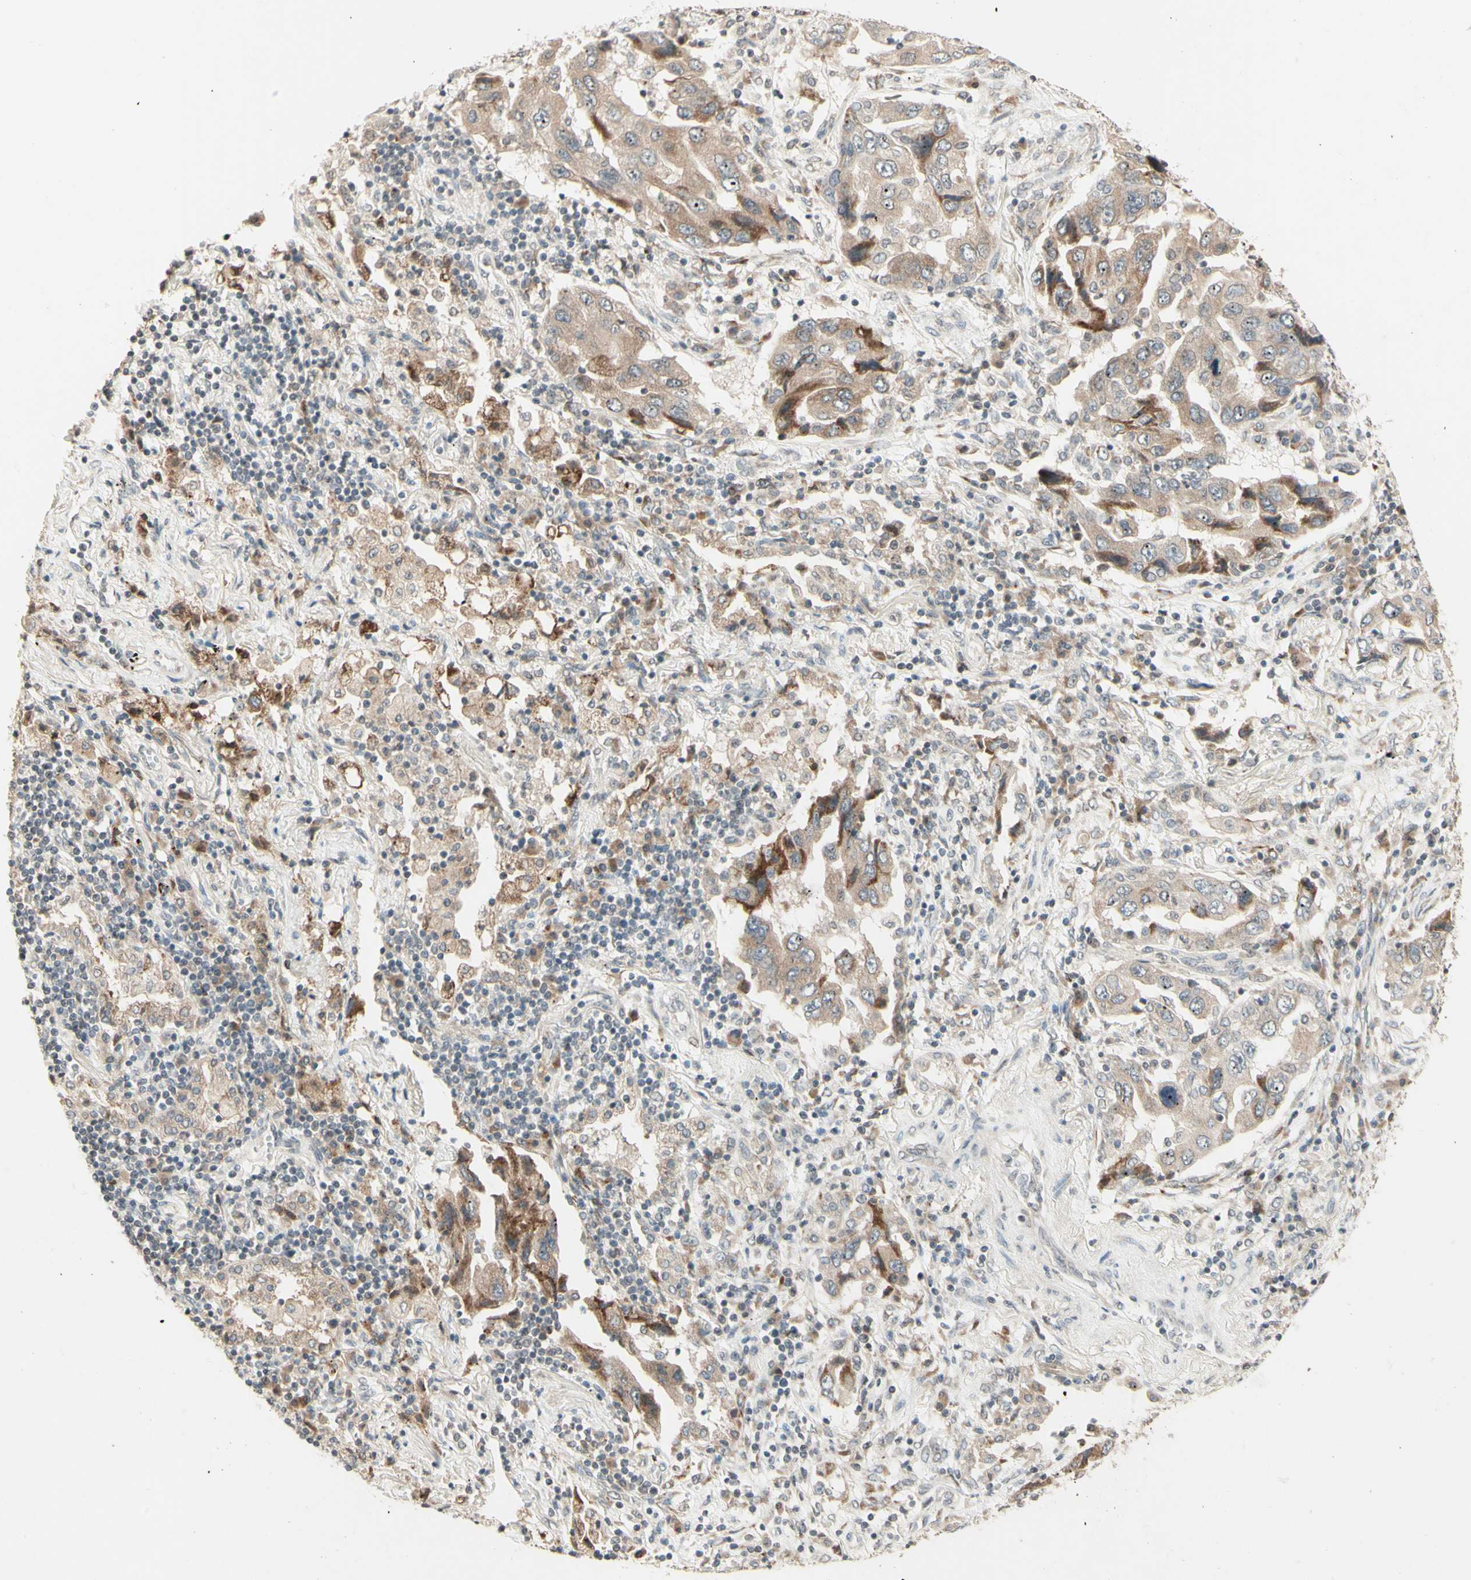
{"staining": {"intensity": "moderate", "quantity": "<25%", "location": "cytoplasmic/membranous"}, "tissue": "lung cancer", "cell_type": "Tumor cells", "image_type": "cancer", "snomed": [{"axis": "morphology", "description": "Adenocarcinoma, NOS"}, {"axis": "topography", "description": "Lung"}], "caption": "Lung cancer (adenocarcinoma) stained with DAB (3,3'-diaminobenzidine) IHC shows low levels of moderate cytoplasmic/membranous staining in approximately <25% of tumor cells.", "gene": "ZW10", "patient": {"sex": "female", "age": 65}}